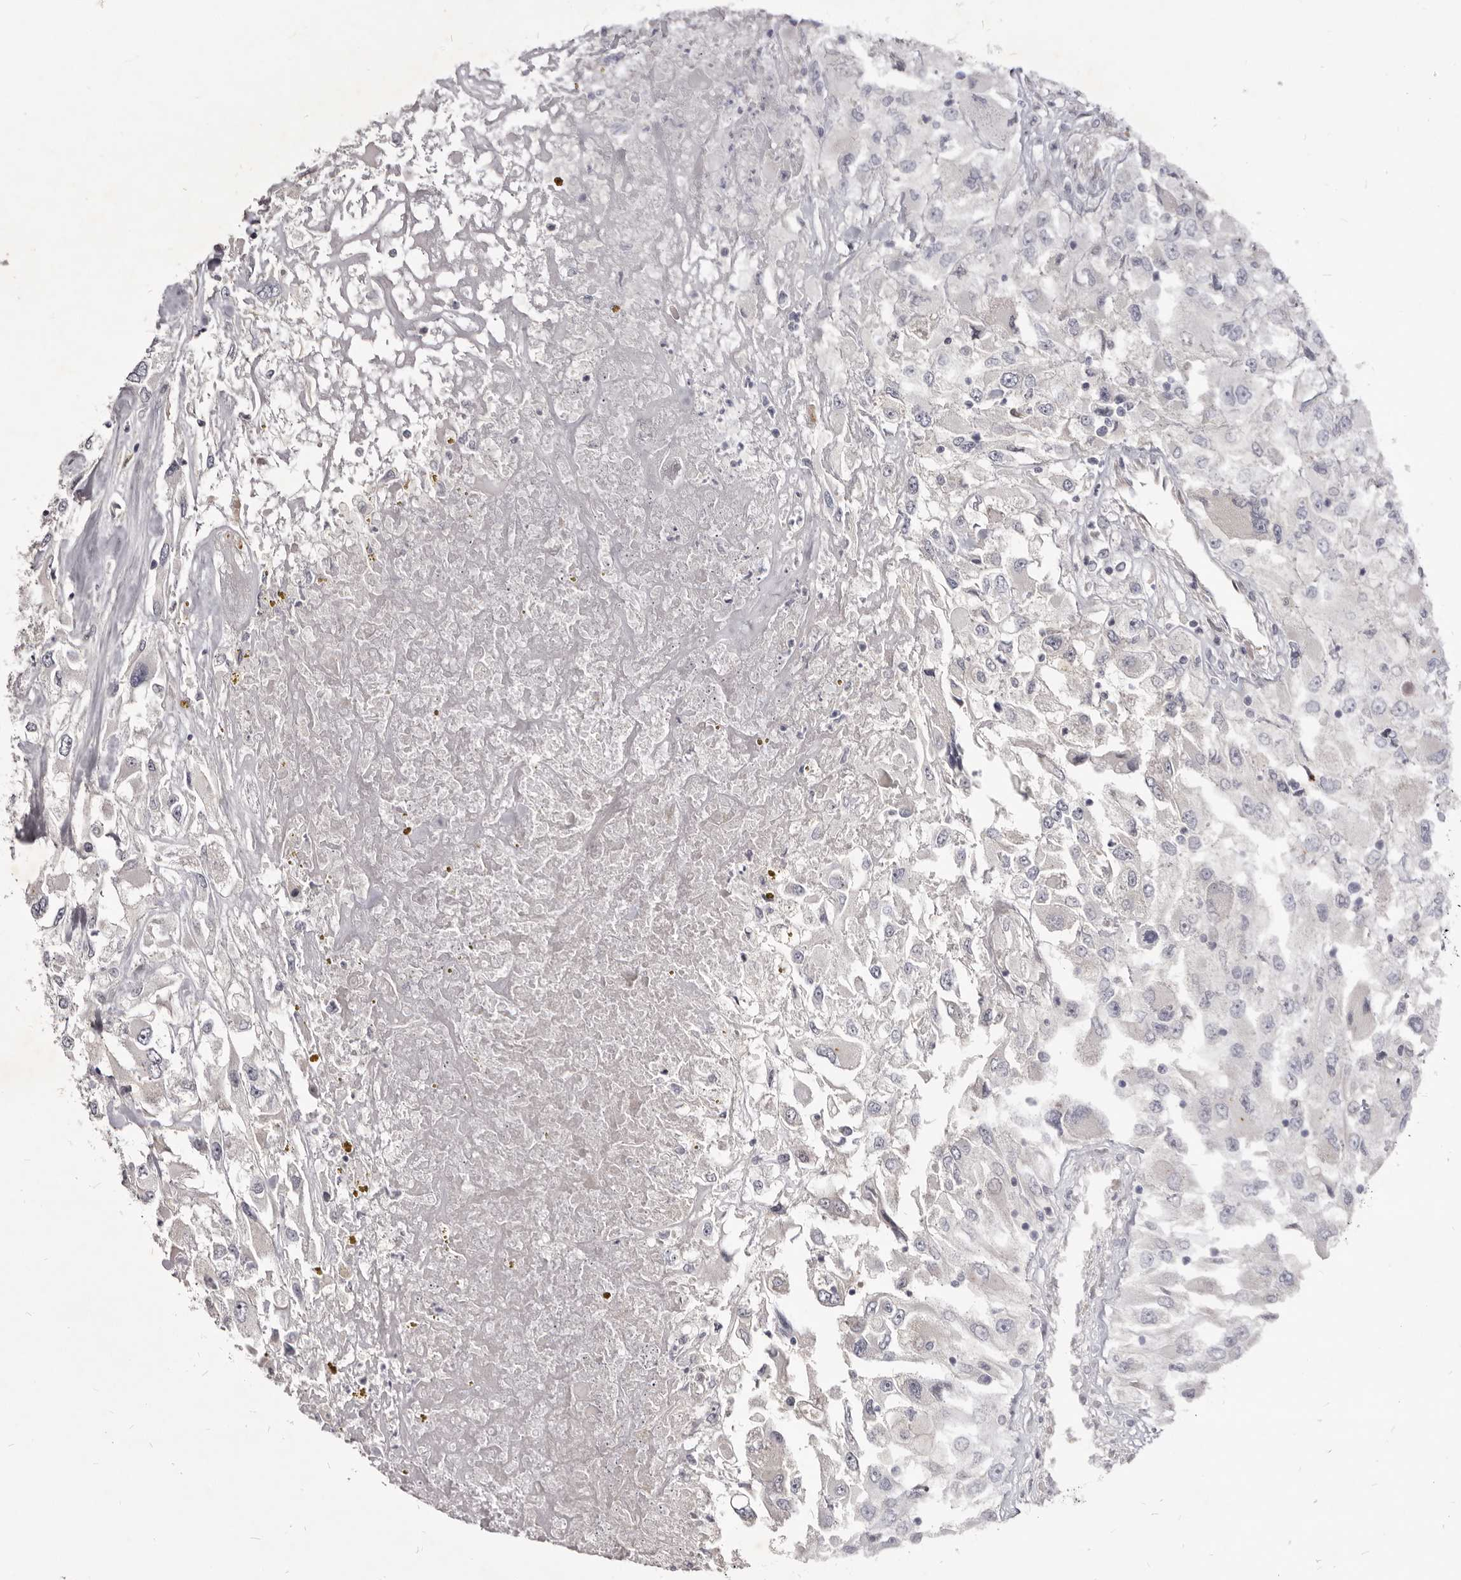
{"staining": {"intensity": "negative", "quantity": "none", "location": "none"}, "tissue": "renal cancer", "cell_type": "Tumor cells", "image_type": "cancer", "snomed": [{"axis": "morphology", "description": "Adenocarcinoma, NOS"}, {"axis": "topography", "description": "Kidney"}], "caption": "Tumor cells are negative for brown protein staining in adenocarcinoma (renal).", "gene": "KIF2B", "patient": {"sex": "female", "age": 52}}